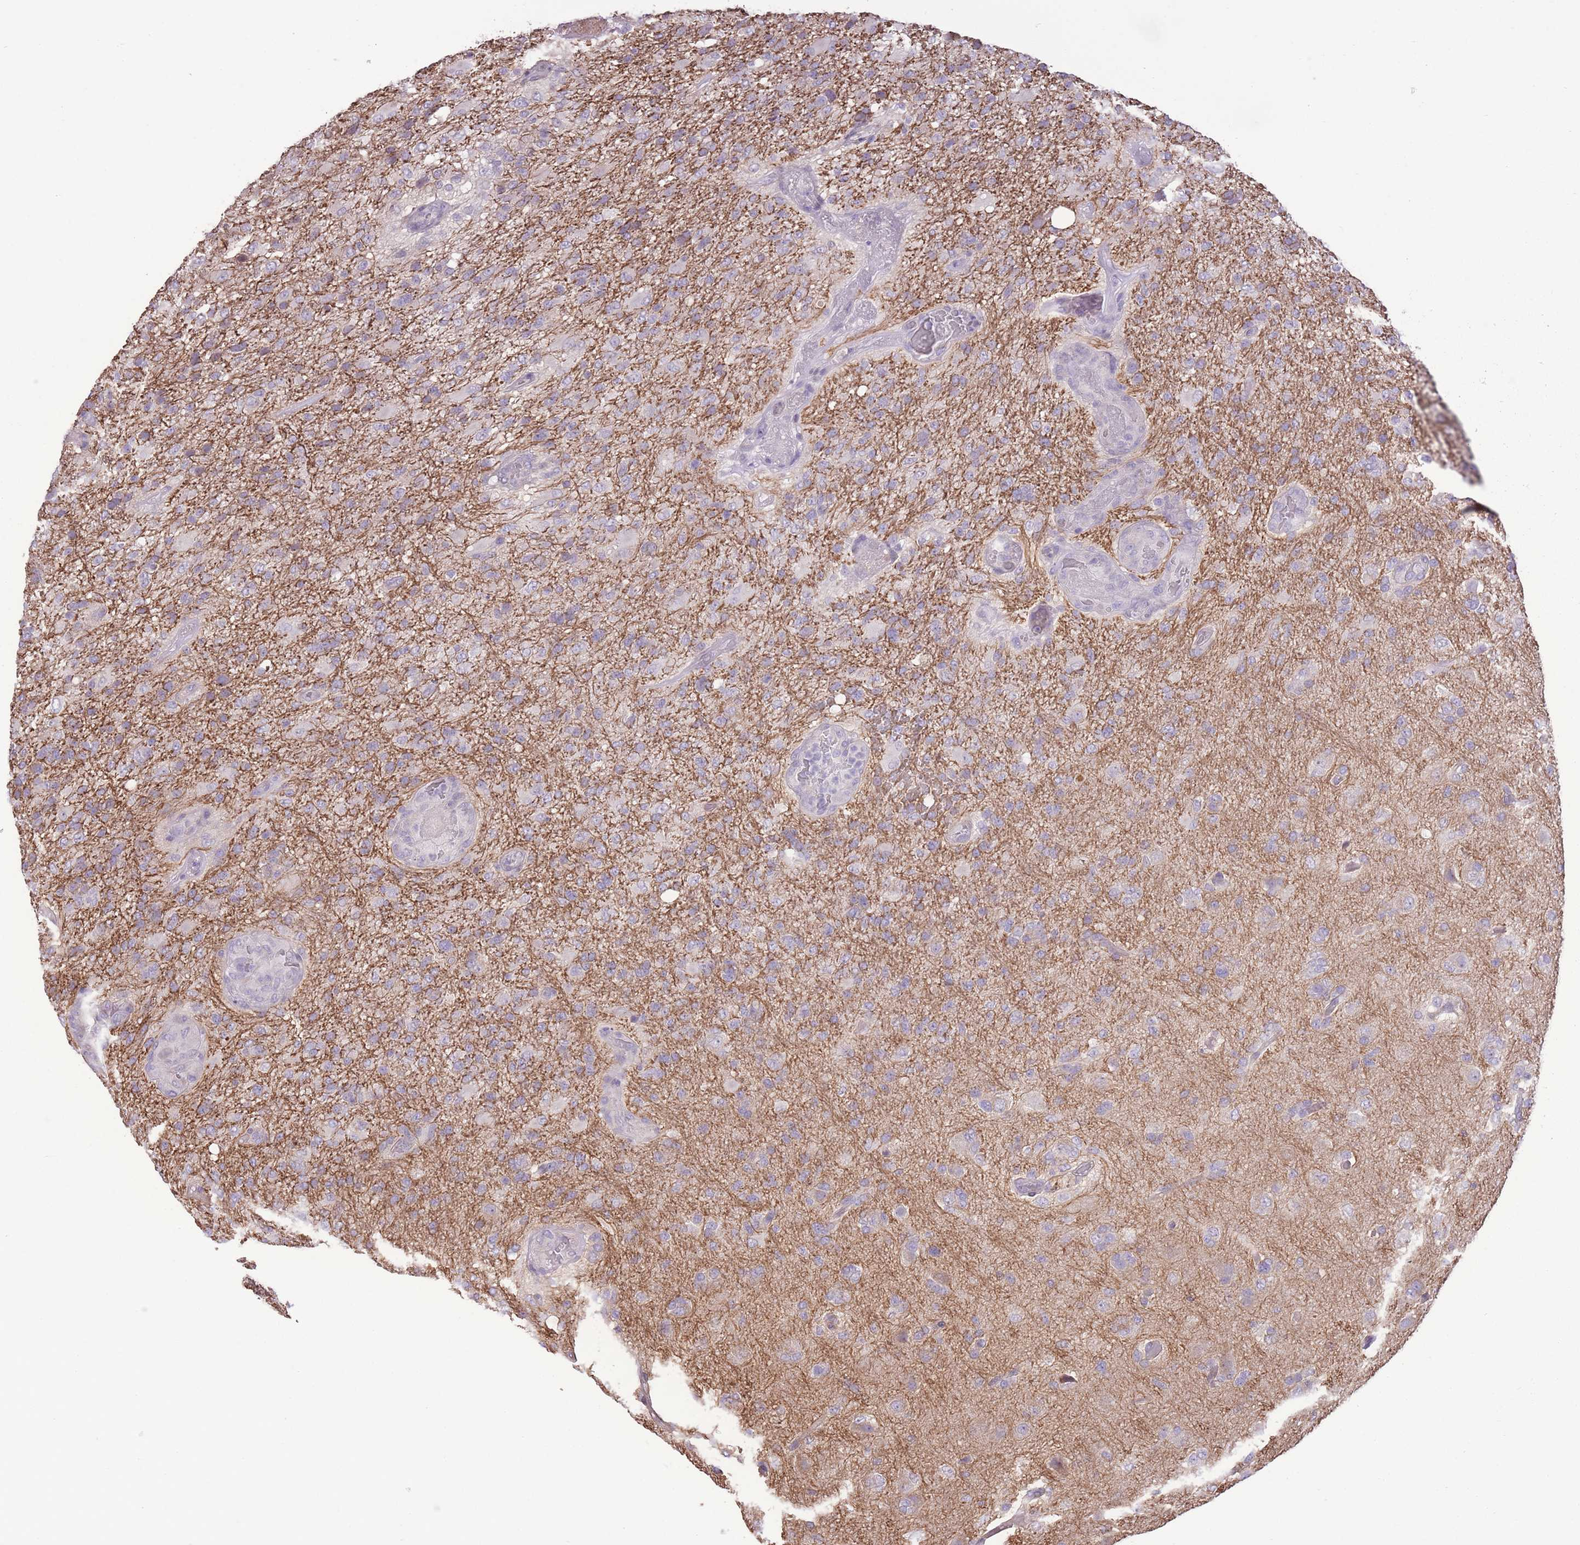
{"staining": {"intensity": "negative", "quantity": "none", "location": "none"}, "tissue": "glioma", "cell_type": "Tumor cells", "image_type": "cancer", "snomed": [{"axis": "morphology", "description": "Glioma, malignant, High grade"}, {"axis": "topography", "description": "Brain"}], "caption": "Micrograph shows no significant protein positivity in tumor cells of glioma.", "gene": "WDR70", "patient": {"sex": "female", "age": 74}}